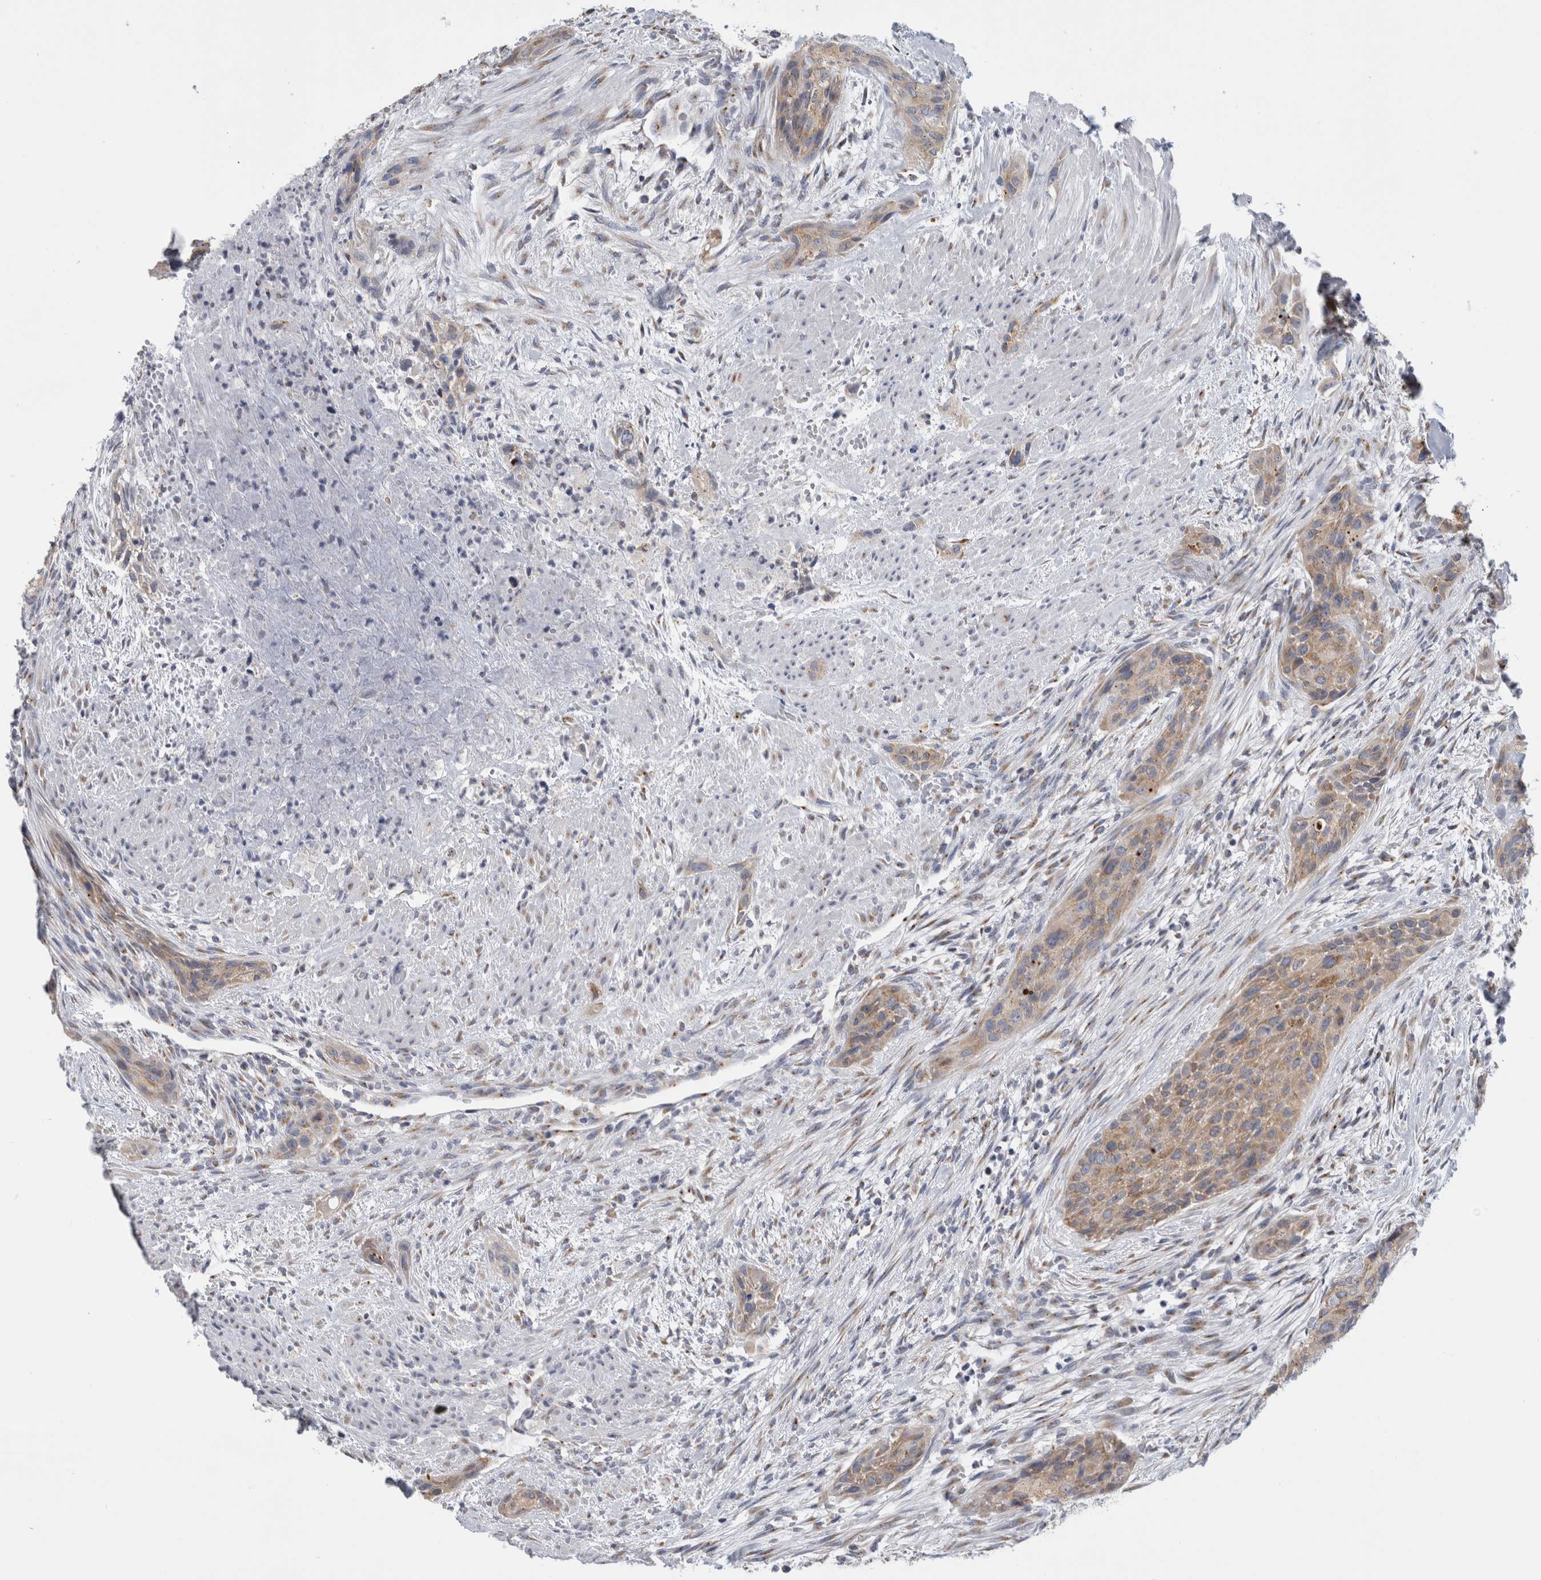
{"staining": {"intensity": "weak", "quantity": ">75%", "location": "cytoplasmic/membranous"}, "tissue": "urothelial cancer", "cell_type": "Tumor cells", "image_type": "cancer", "snomed": [{"axis": "morphology", "description": "Urothelial carcinoma, High grade"}, {"axis": "topography", "description": "Urinary bladder"}], "caption": "Protein expression analysis of urothelial cancer reveals weak cytoplasmic/membranous staining in about >75% of tumor cells.", "gene": "AKAP9", "patient": {"sex": "male", "age": 35}}